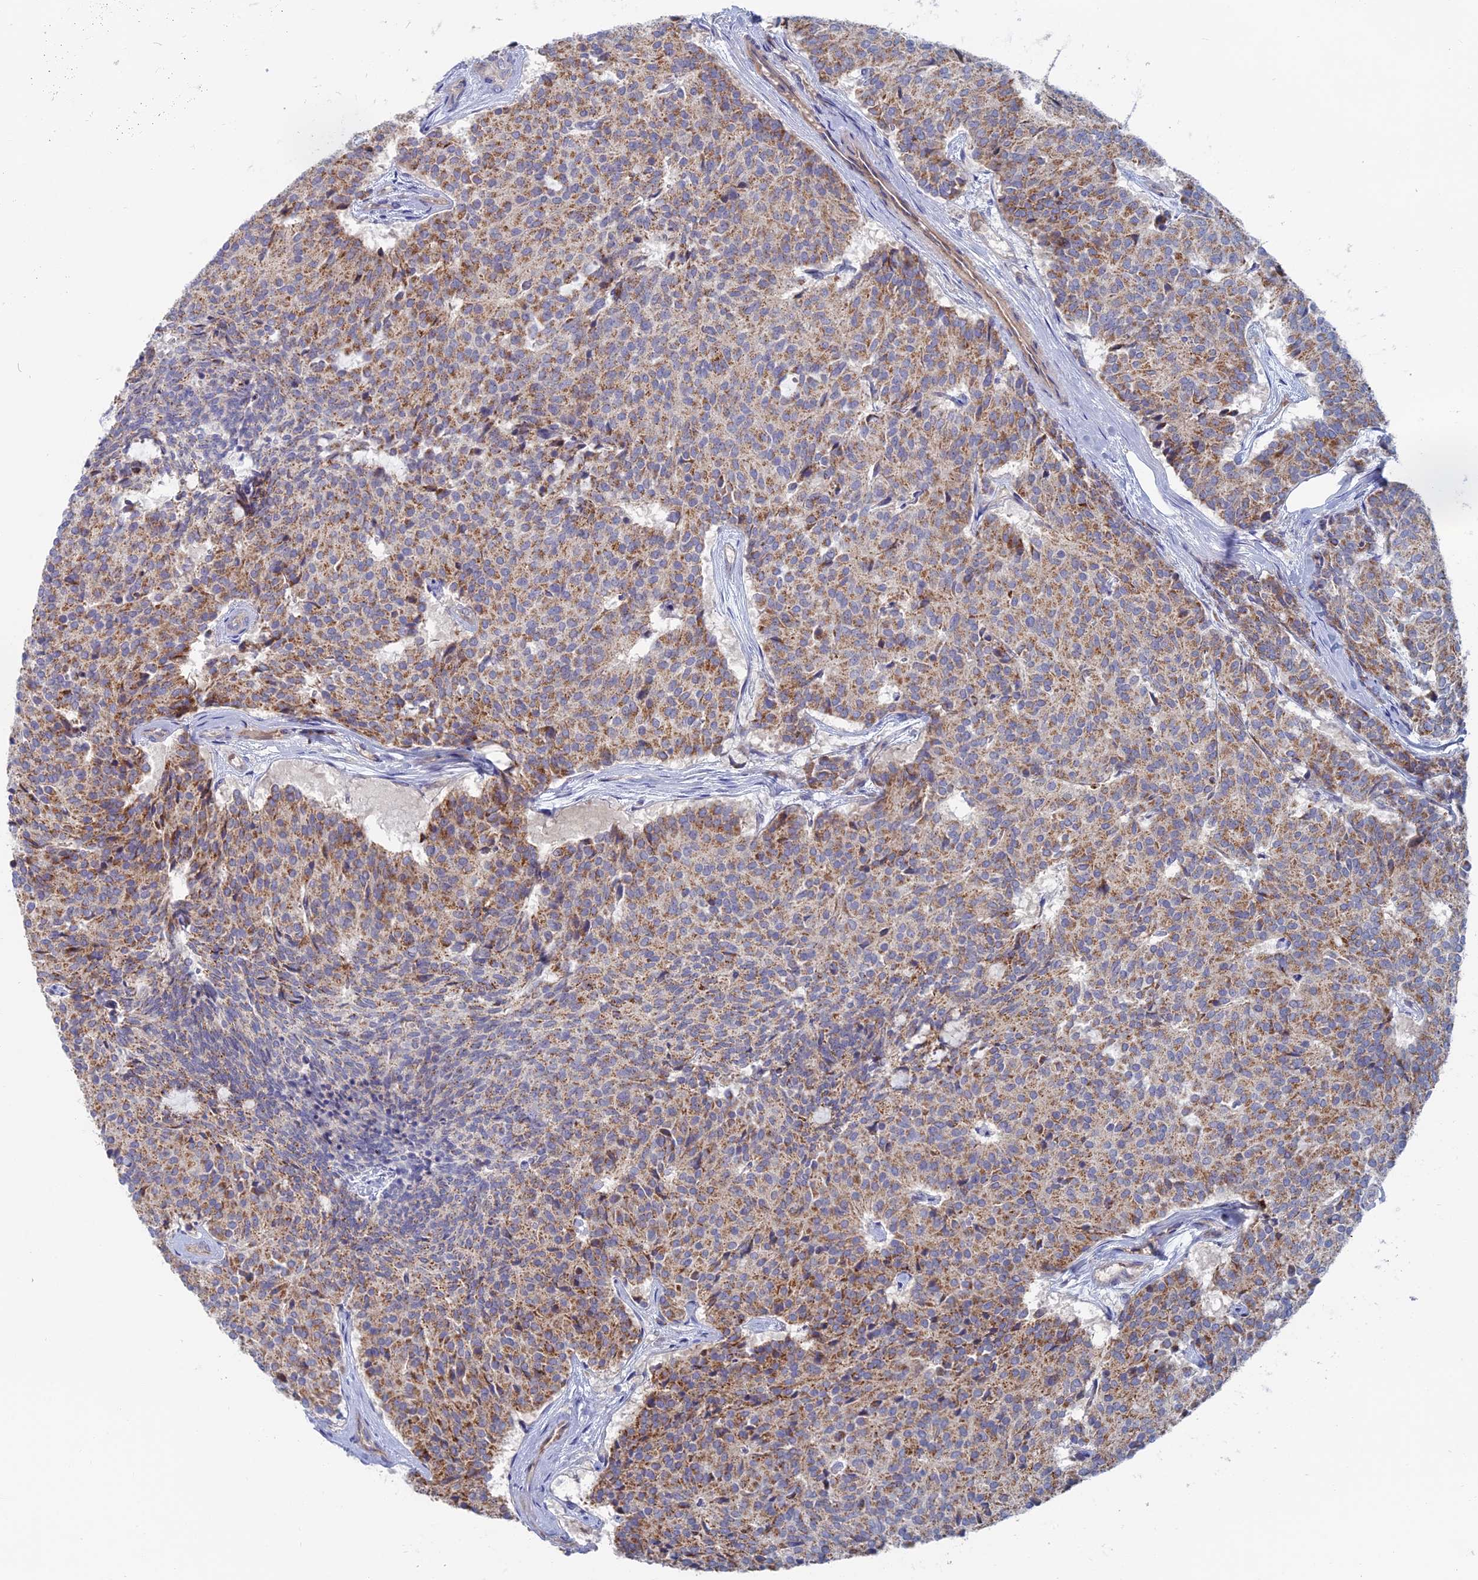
{"staining": {"intensity": "moderate", "quantity": ">75%", "location": "cytoplasmic/membranous"}, "tissue": "carcinoid", "cell_type": "Tumor cells", "image_type": "cancer", "snomed": [{"axis": "morphology", "description": "Carcinoid, malignant, NOS"}, {"axis": "topography", "description": "Pancreas"}], "caption": "Immunohistochemical staining of human carcinoid (malignant) shows moderate cytoplasmic/membranous protein staining in approximately >75% of tumor cells.", "gene": "TBC1D30", "patient": {"sex": "female", "age": 54}}